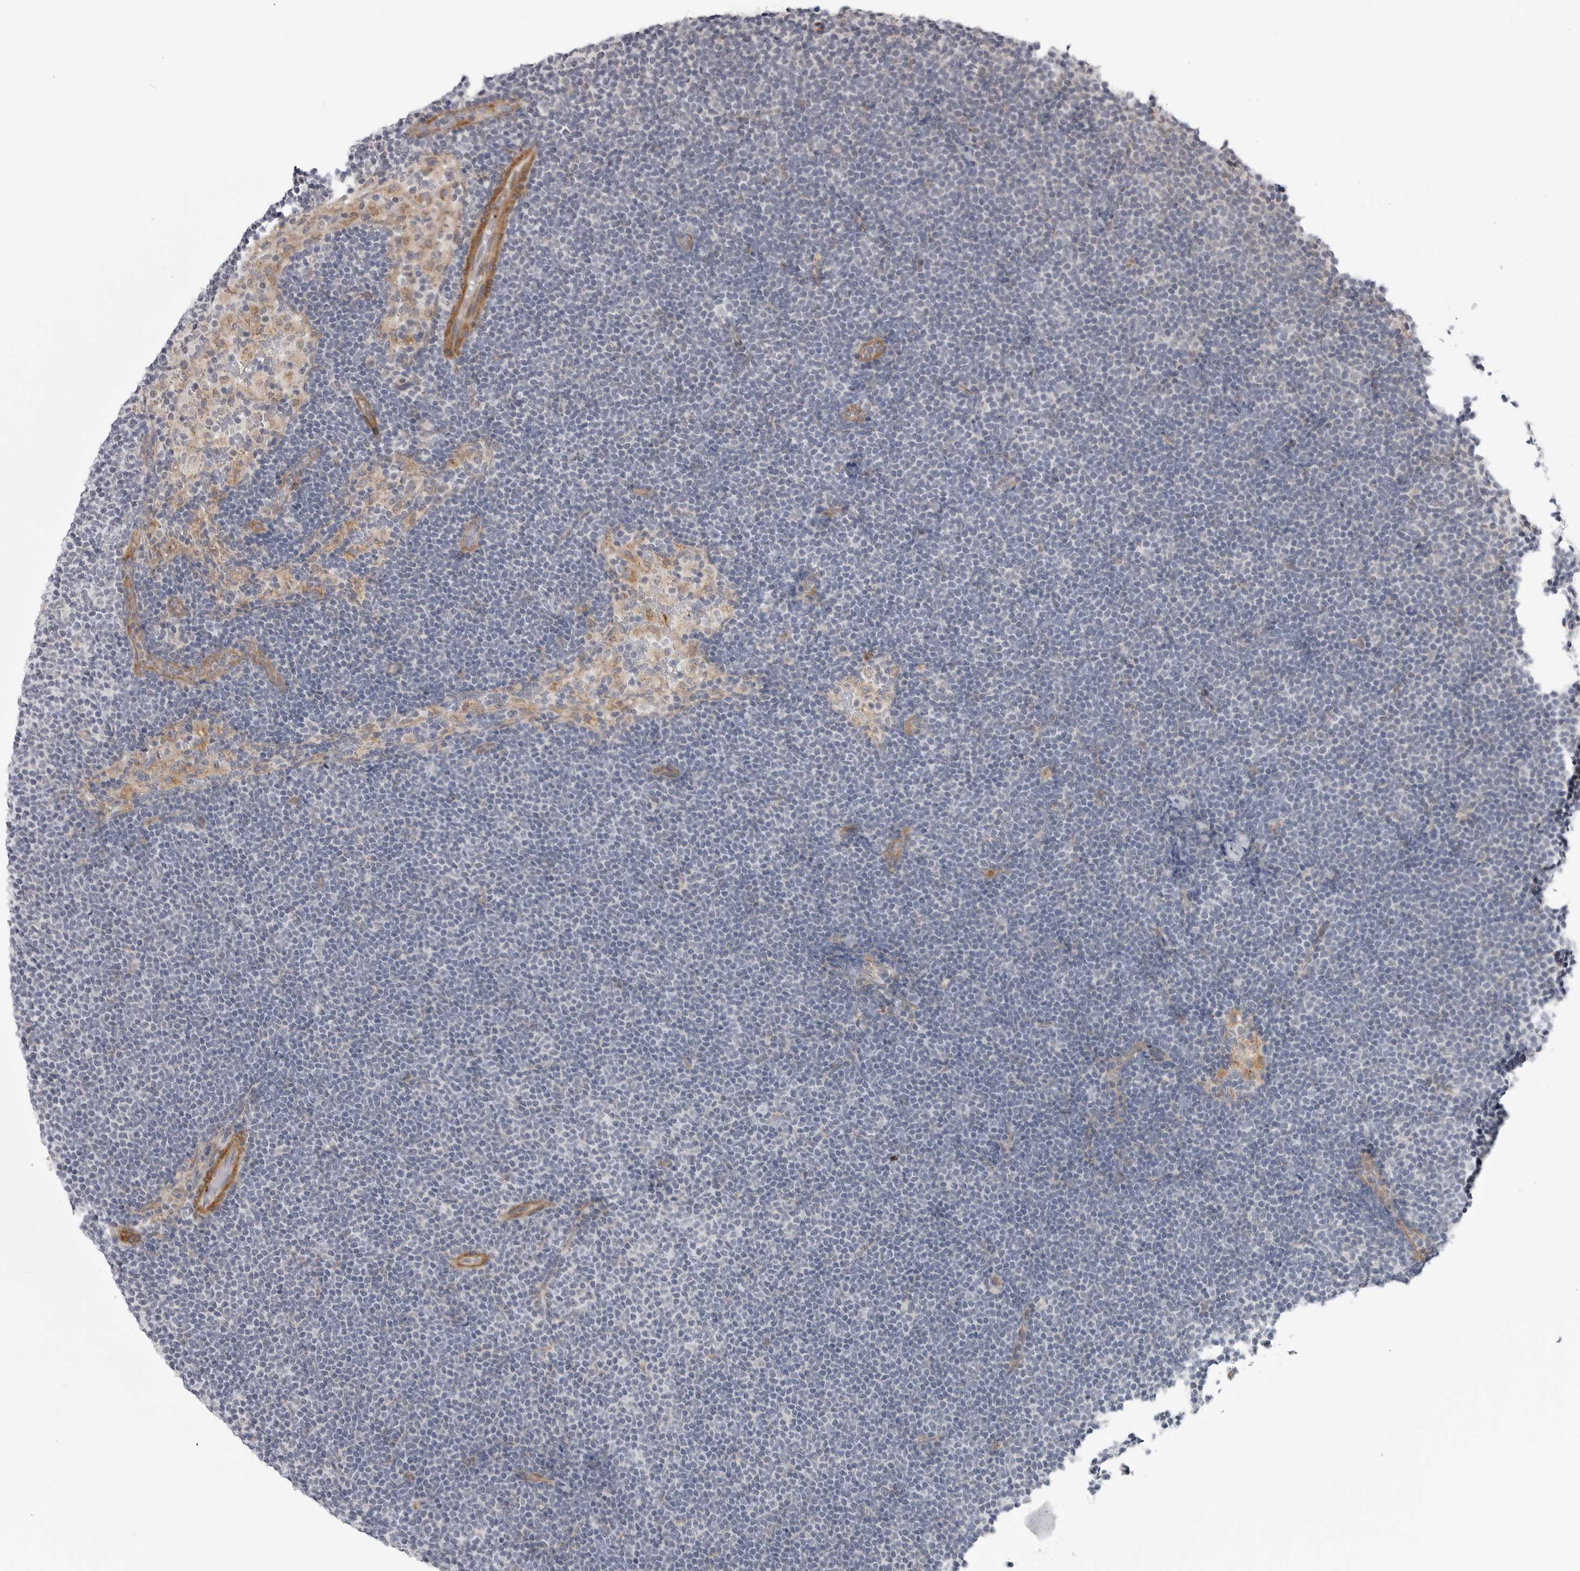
{"staining": {"intensity": "negative", "quantity": "none", "location": "none"}, "tissue": "lymphoma", "cell_type": "Tumor cells", "image_type": "cancer", "snomed": [{"axis": "morphology", "description": "Malignant lymphoma, non-Hodgkin's type, Low grade"}, {"axis": "topography", "description": "Lymph node"}], "caption": "A histopathology image of lymphoma stained for a protein demonstrates no brown staining in tumor cells.", "gene": "SCP2", "patient": {"sex": "female", "age": 53}}